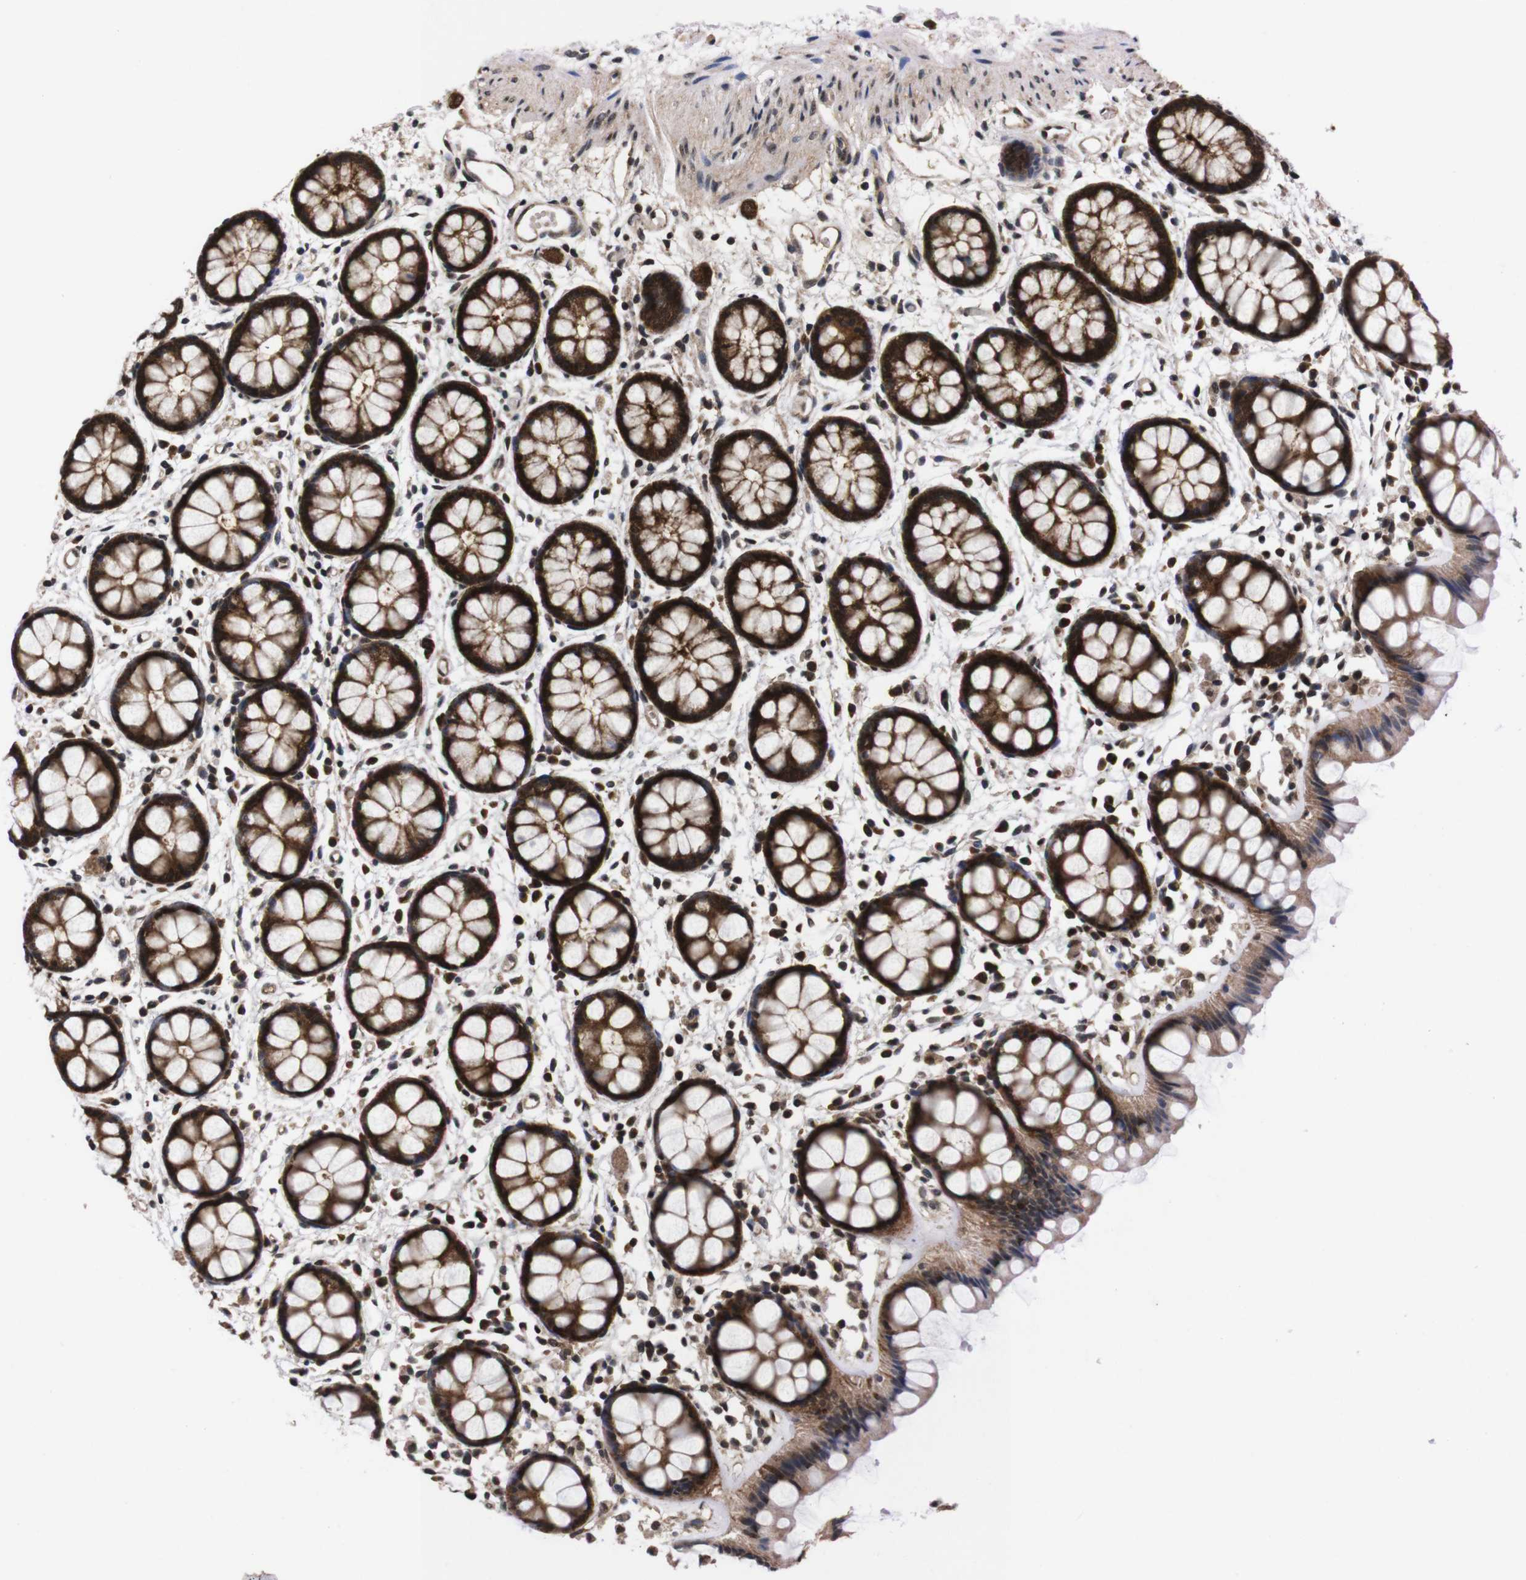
{"staining": {"intensity": "strong", "quantity": ">75%", "location": "cytoplasmic/membranous,nuclear"}, "tissue": "rectum", "cell_type": "Glandular cells", "image_type": "normal", "snomed": [{"axis": "morphology", "description": "Normal tissue, NOS"}, {"axis": "topography", "description": "Rectum"}], "caption": "Human rectum stained with a brown dye shows strong cytoplasmic/membranous,nuclear positive expression in about >75% of glandular cells.", "gene": "UBQLN2", "patient": {"sex": "female", "age": 66}}